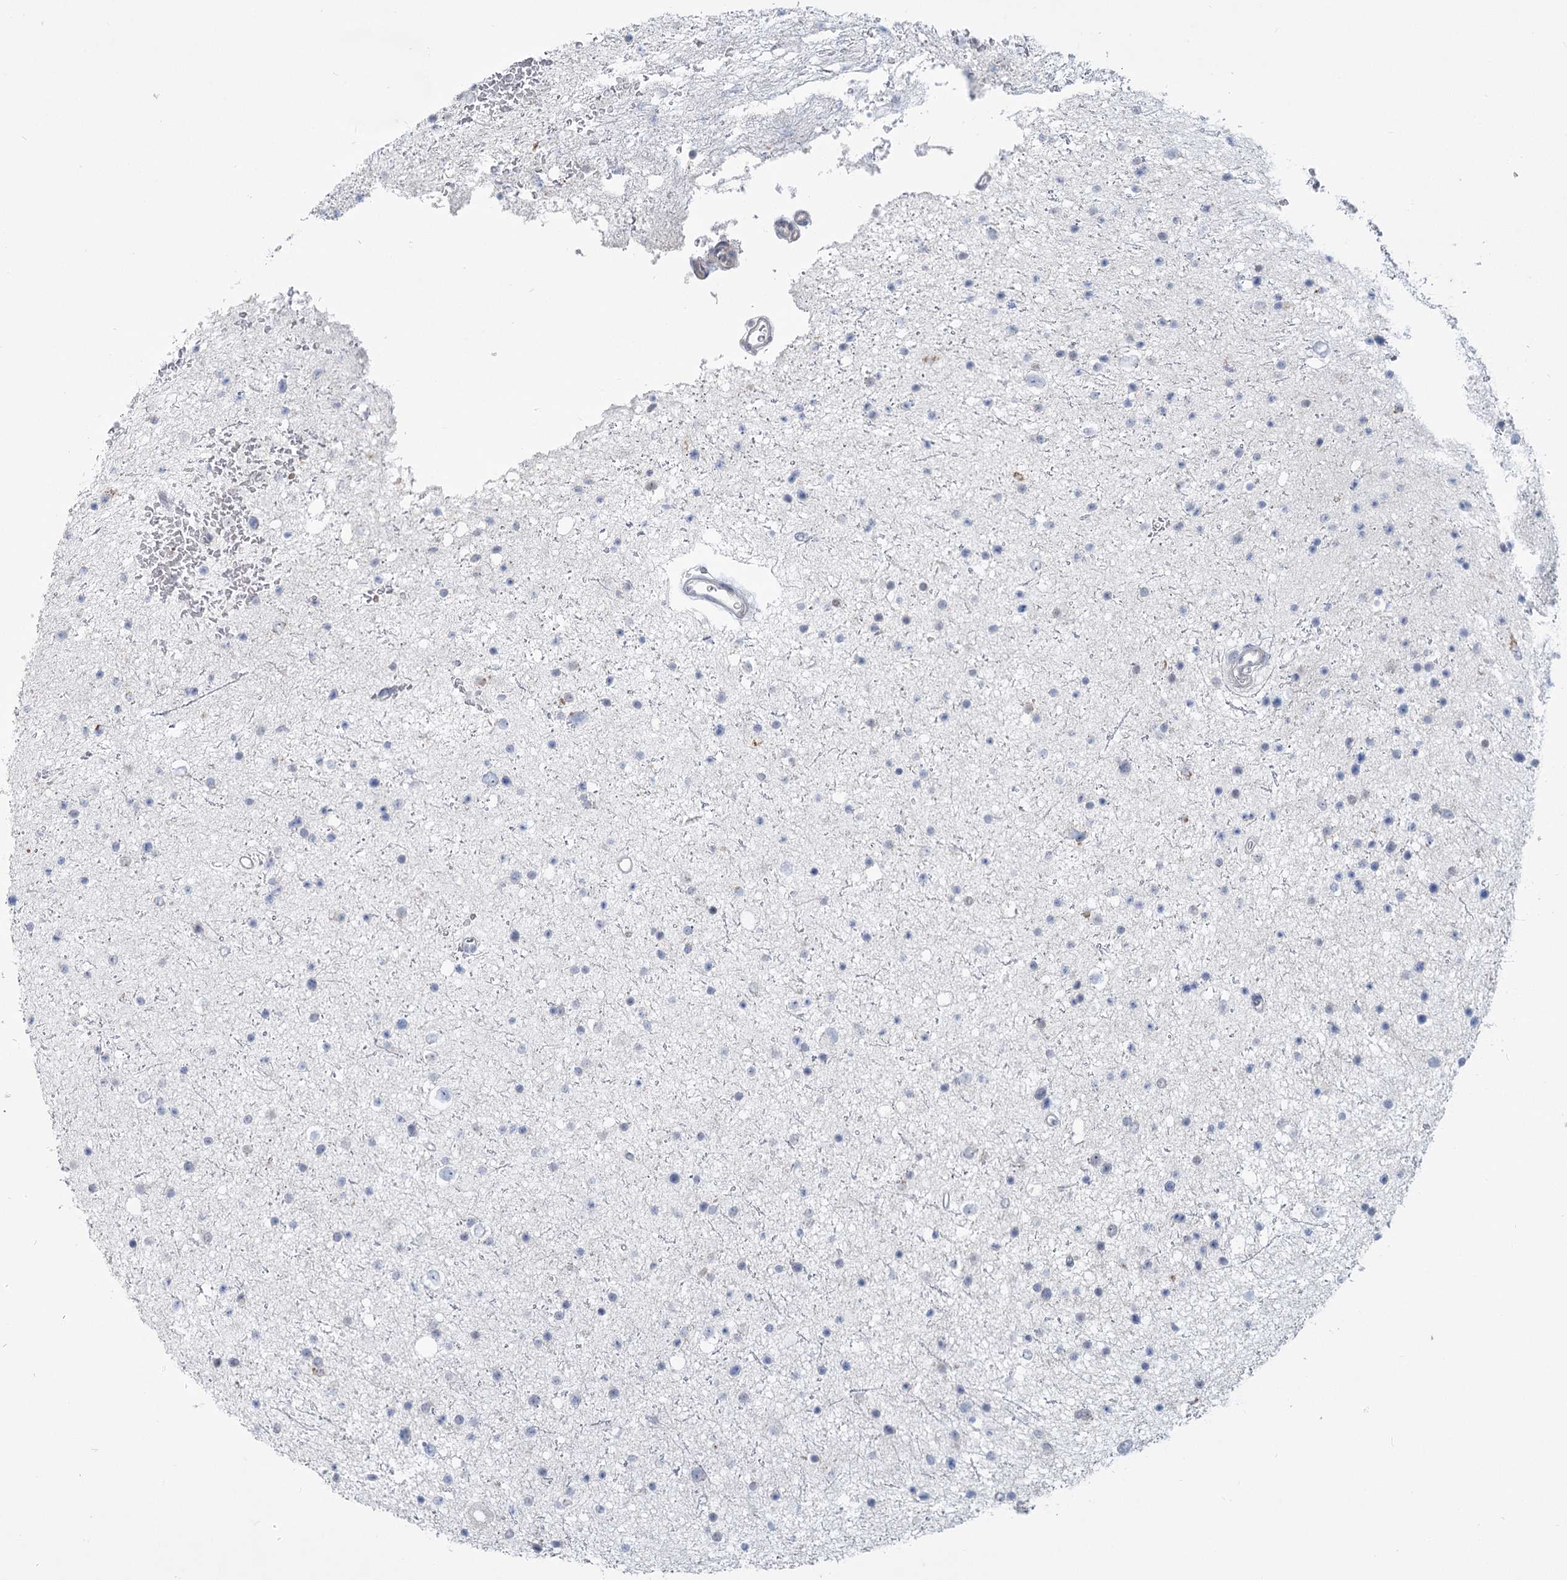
{"staining": {"intensity": "negative", "quantity": "none", "location": "none"}, "tissue": "glioma", "cell_type": "Tumor cells", "image_type": "cancer", "snomed": [{"axis": "morphology", "description": "Glioma, malignant, Low grade"}, {"axis": "topography", "description": "Brain"}], "caption": "A high-resolution histopathology image shows immunohistochemistry (IHC) staining of malignant glioma (low-grade), which demonstrates no significant expression in tumor cells. Brightfield microscopy of immunohistochemistry (IHC) stained with DAB (3,3'-diaminobenzidine) (brown) and hematoxylin (blue), captured at high magnification.", "gene": "MTG1", "patient": {"sex": "female", "age": 37}}